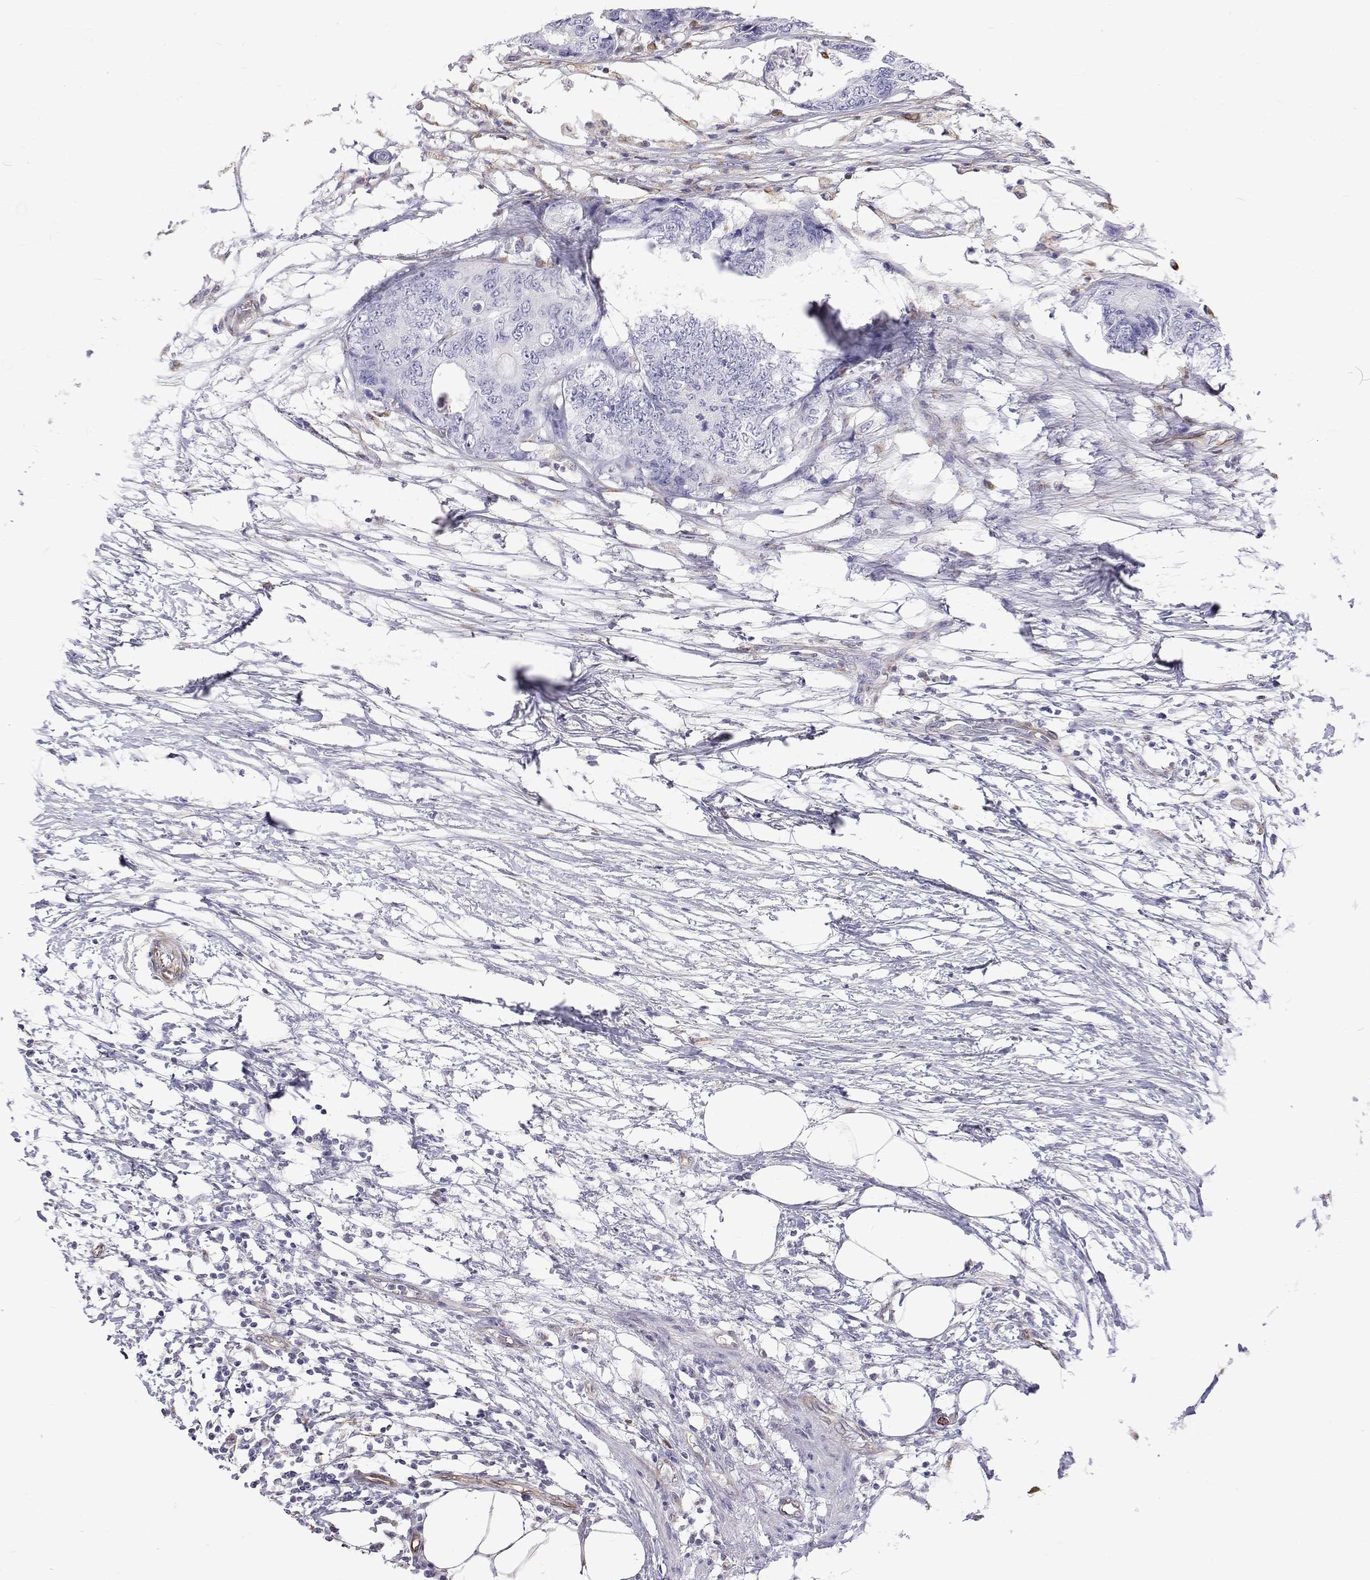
{"staining": {"intensity": "negative", "quantity": "none", "location": "none"}, "tissue": "colorectal cancer", "cell_type": "Tumor cells", "image_type": "cancer", "snomed": [{"axis": "morphology", "description": "Adenocarcinoma, NOS"}, {"axis": "topography", "description": "Colon"}], "caption": "There is no significant staining in tumor cells of colorectal cancer (adenocarcinoma).", "gene": "OPRPN", "patient": {"sex": "female", "age": 48}}